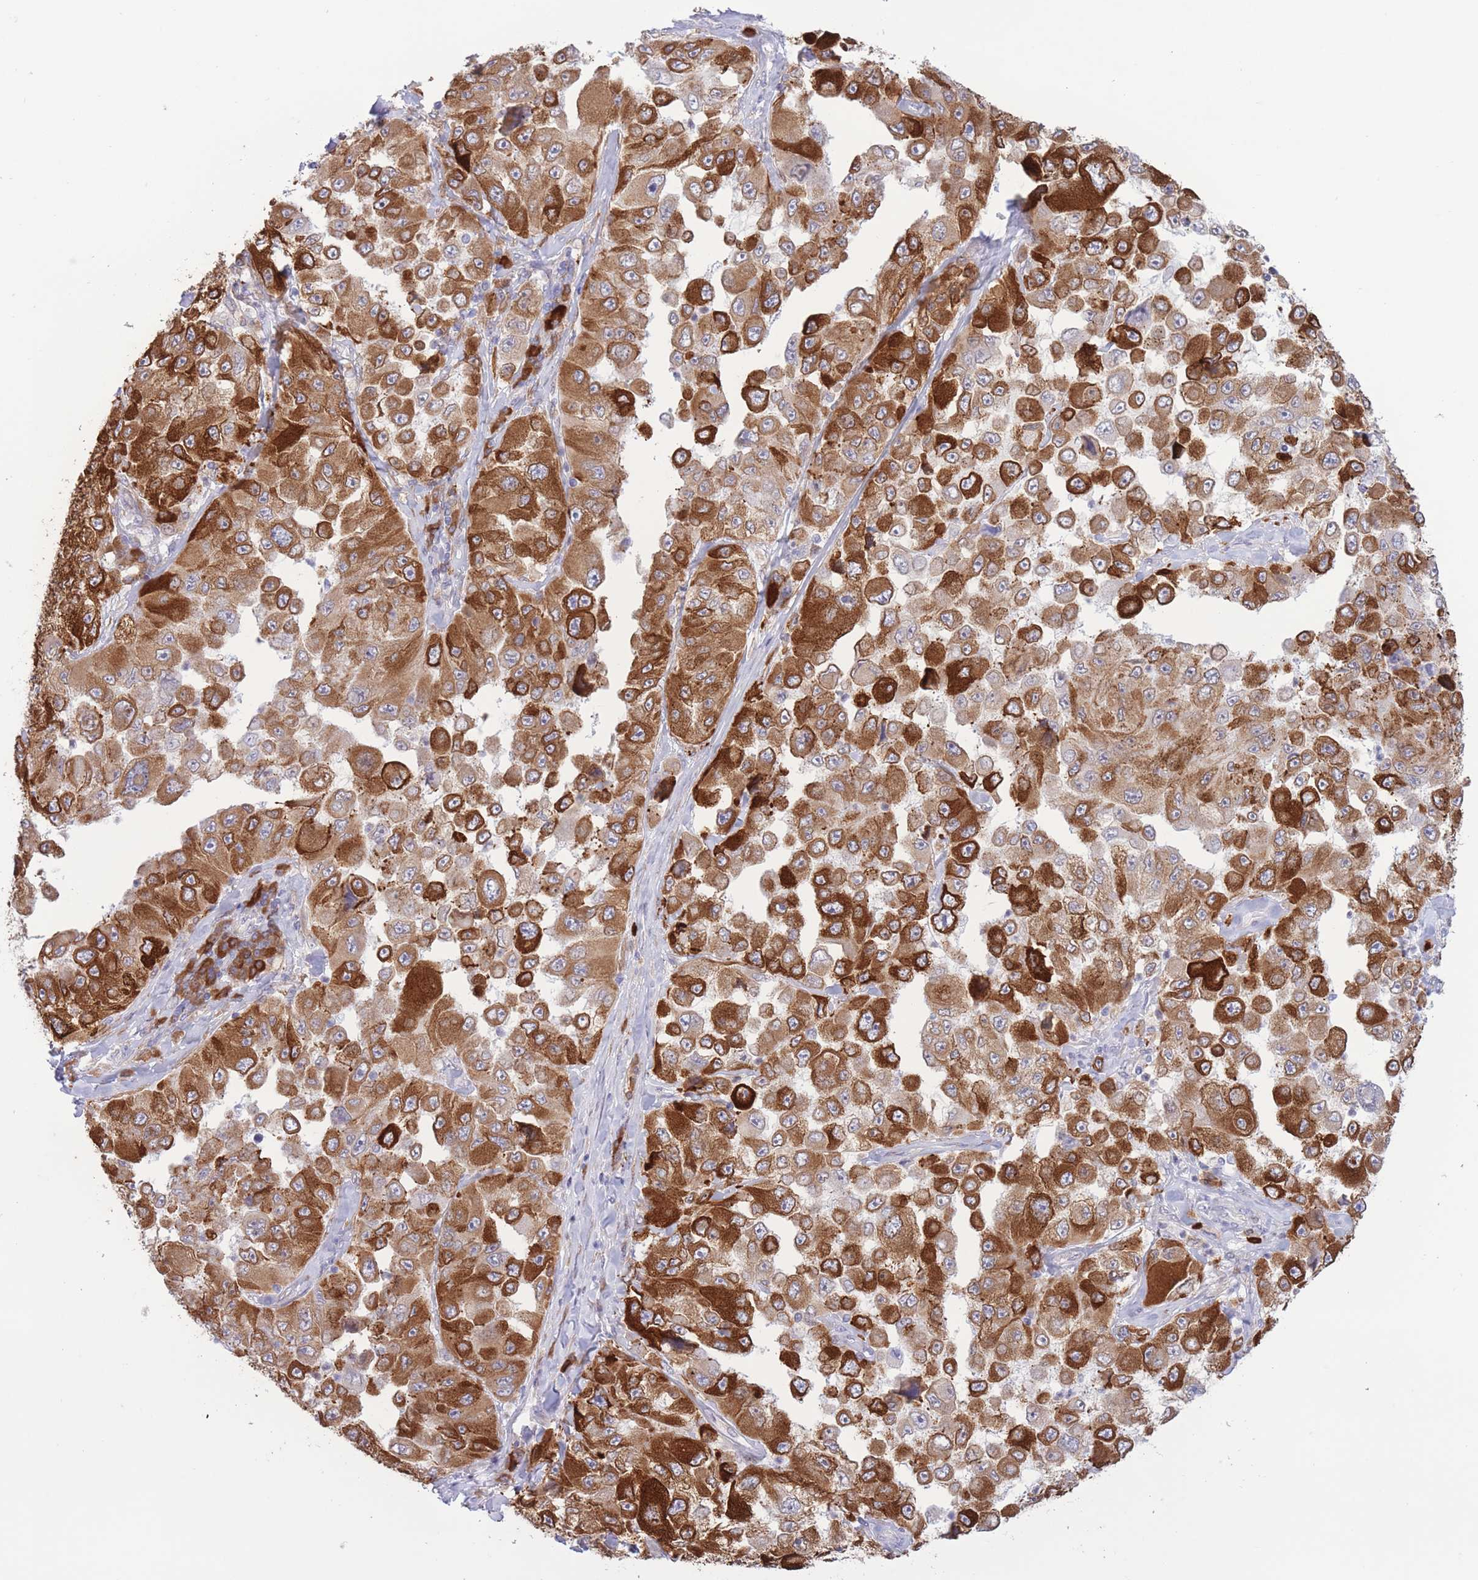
{"staining": {"intensity": "strong", "quantity": ">75%", "location": "cytoplasmic/membranous"}, "tissue": "melanoma", "cell_type": "Tumor cells", "image_type": "cancer", "snomed": [{"axis": "morphology", "description": "Malignant melanoma, Metastatic site"}, {"axis": "topography", "description": "Lymph node"}], "caption": "Protein staining of melanoma tissue demonstrates strong cytoplasmic/membranous positivity in approximately >75% of tumor cells. The staining is performed using DAB brown chromogen to label protein expression. The nuclei are counter-stained blue using hematoxylin.", "gene": "MYDGF", "patient": {"sex": "male", "age": 62}}